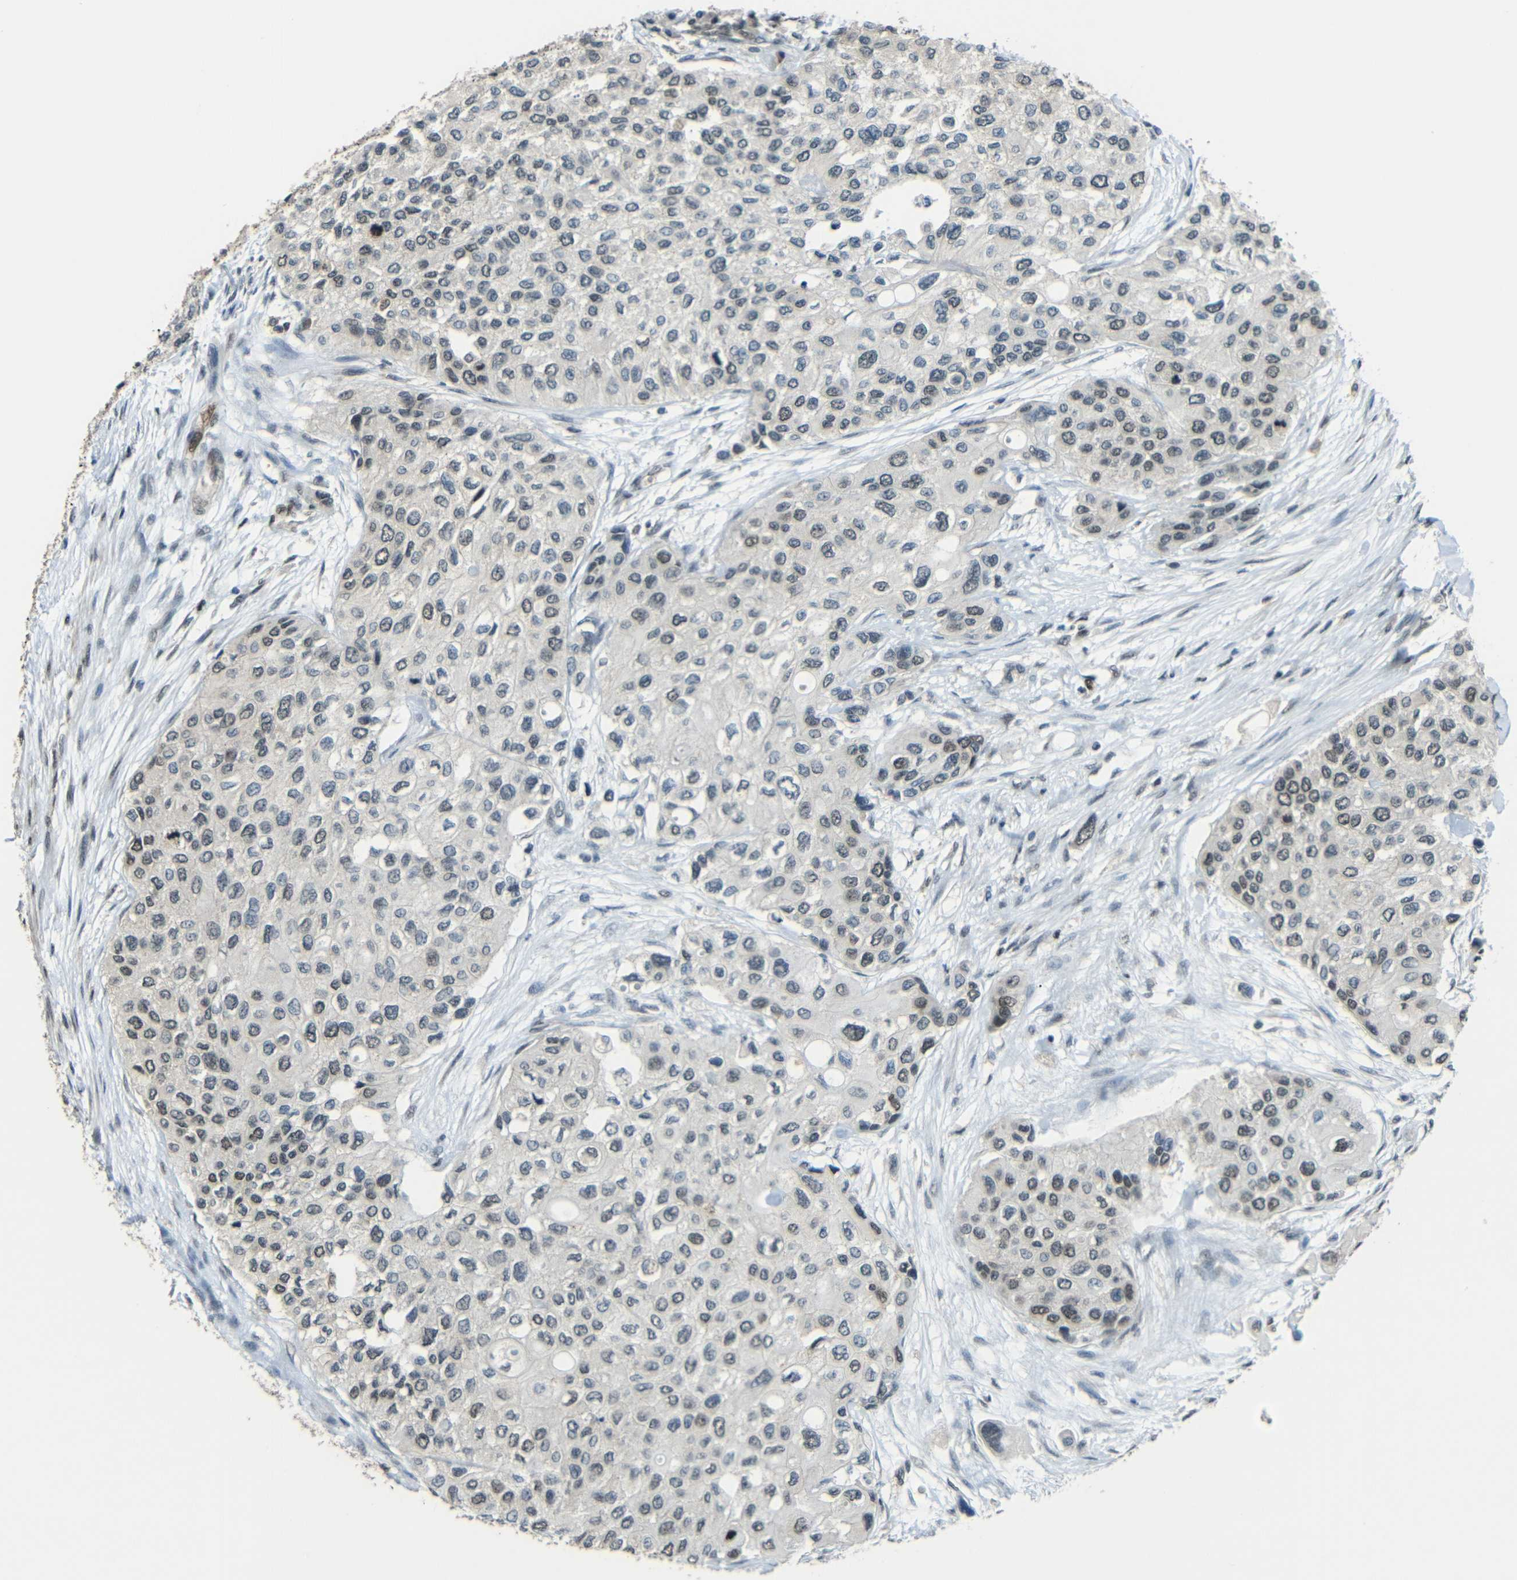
{"staining": {"intensity": "weak", "quantity": ">75%", "location": "nuclear"}, "tissue": "urothelial cancer", "cell_type": "Tumor cells", "image_type": "cancer", "snomed": [{"axis": "morphology", "description": "Urothelial carcinoma, High grade"}, {"axis": "topography", "description": "Urinary bladder"}], "caption": "DAB immunohistochemical staining of urothelial carcinoma (high-grade) shows weak nuclear protein positivity in approximately >75% of tumor cells.", "gene": "PSIP1", "patient": {"sex": "female", "age": 56}}